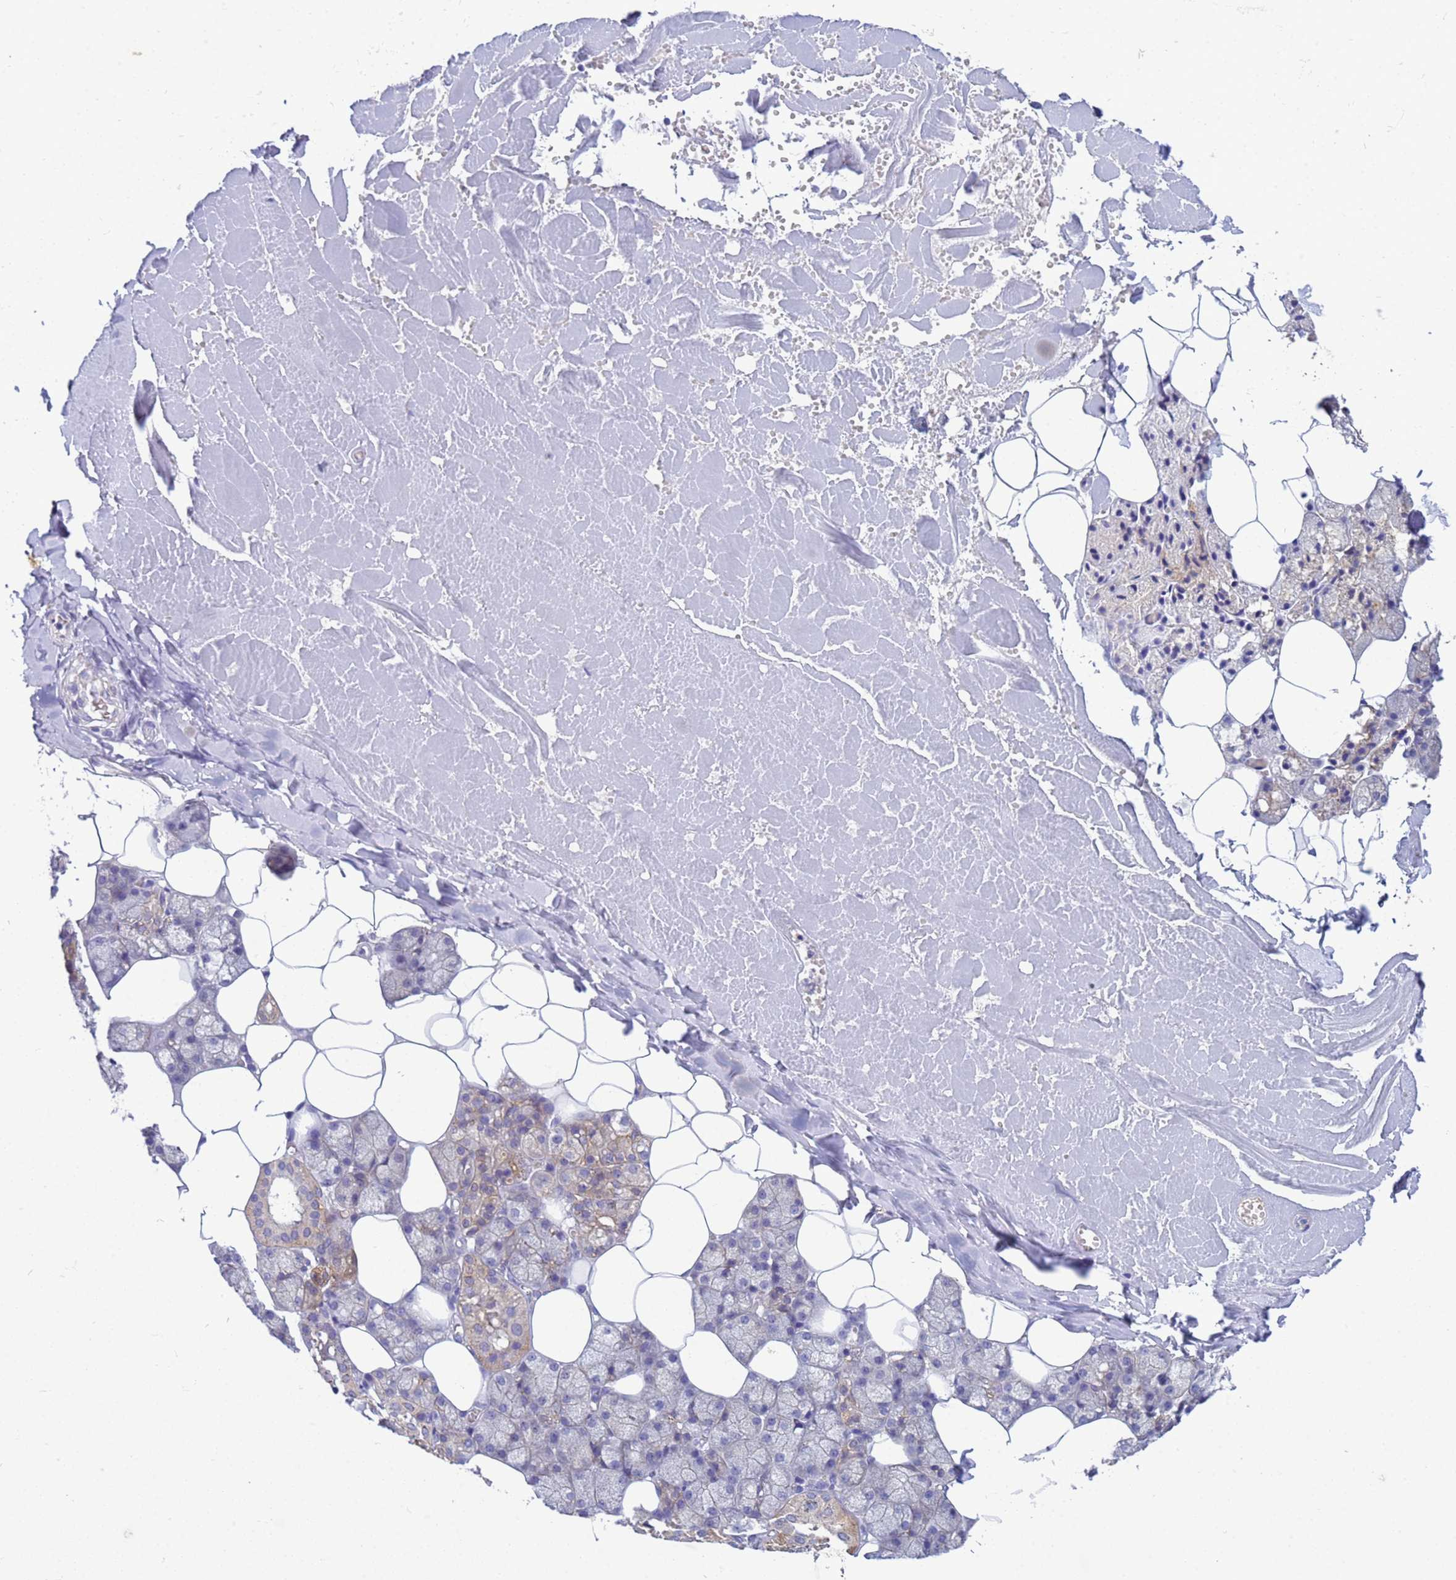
{"staining": {"intensity": "moderate", "quantity": "25%-75%", "location": "cytoplasmic/membranous"}, "tissue": "salivary gland", "cell_type": "Glandular cells", "image_type": "normal", "snomed": [{"axis": "morphology", "description": "Normal tissue, NOS"}, {"axis": "topography", "description": "Salivary gland"}], "caption": "Moderate cytoplasmic/membranous protein expression is appreciated in about 25%-75% of glandular cells in salivary gland. The protein is shown in brown color, while the nuclei are stained blue.", "gene": "KLHL13", "patient": {"sex": "male", "age": 62}}